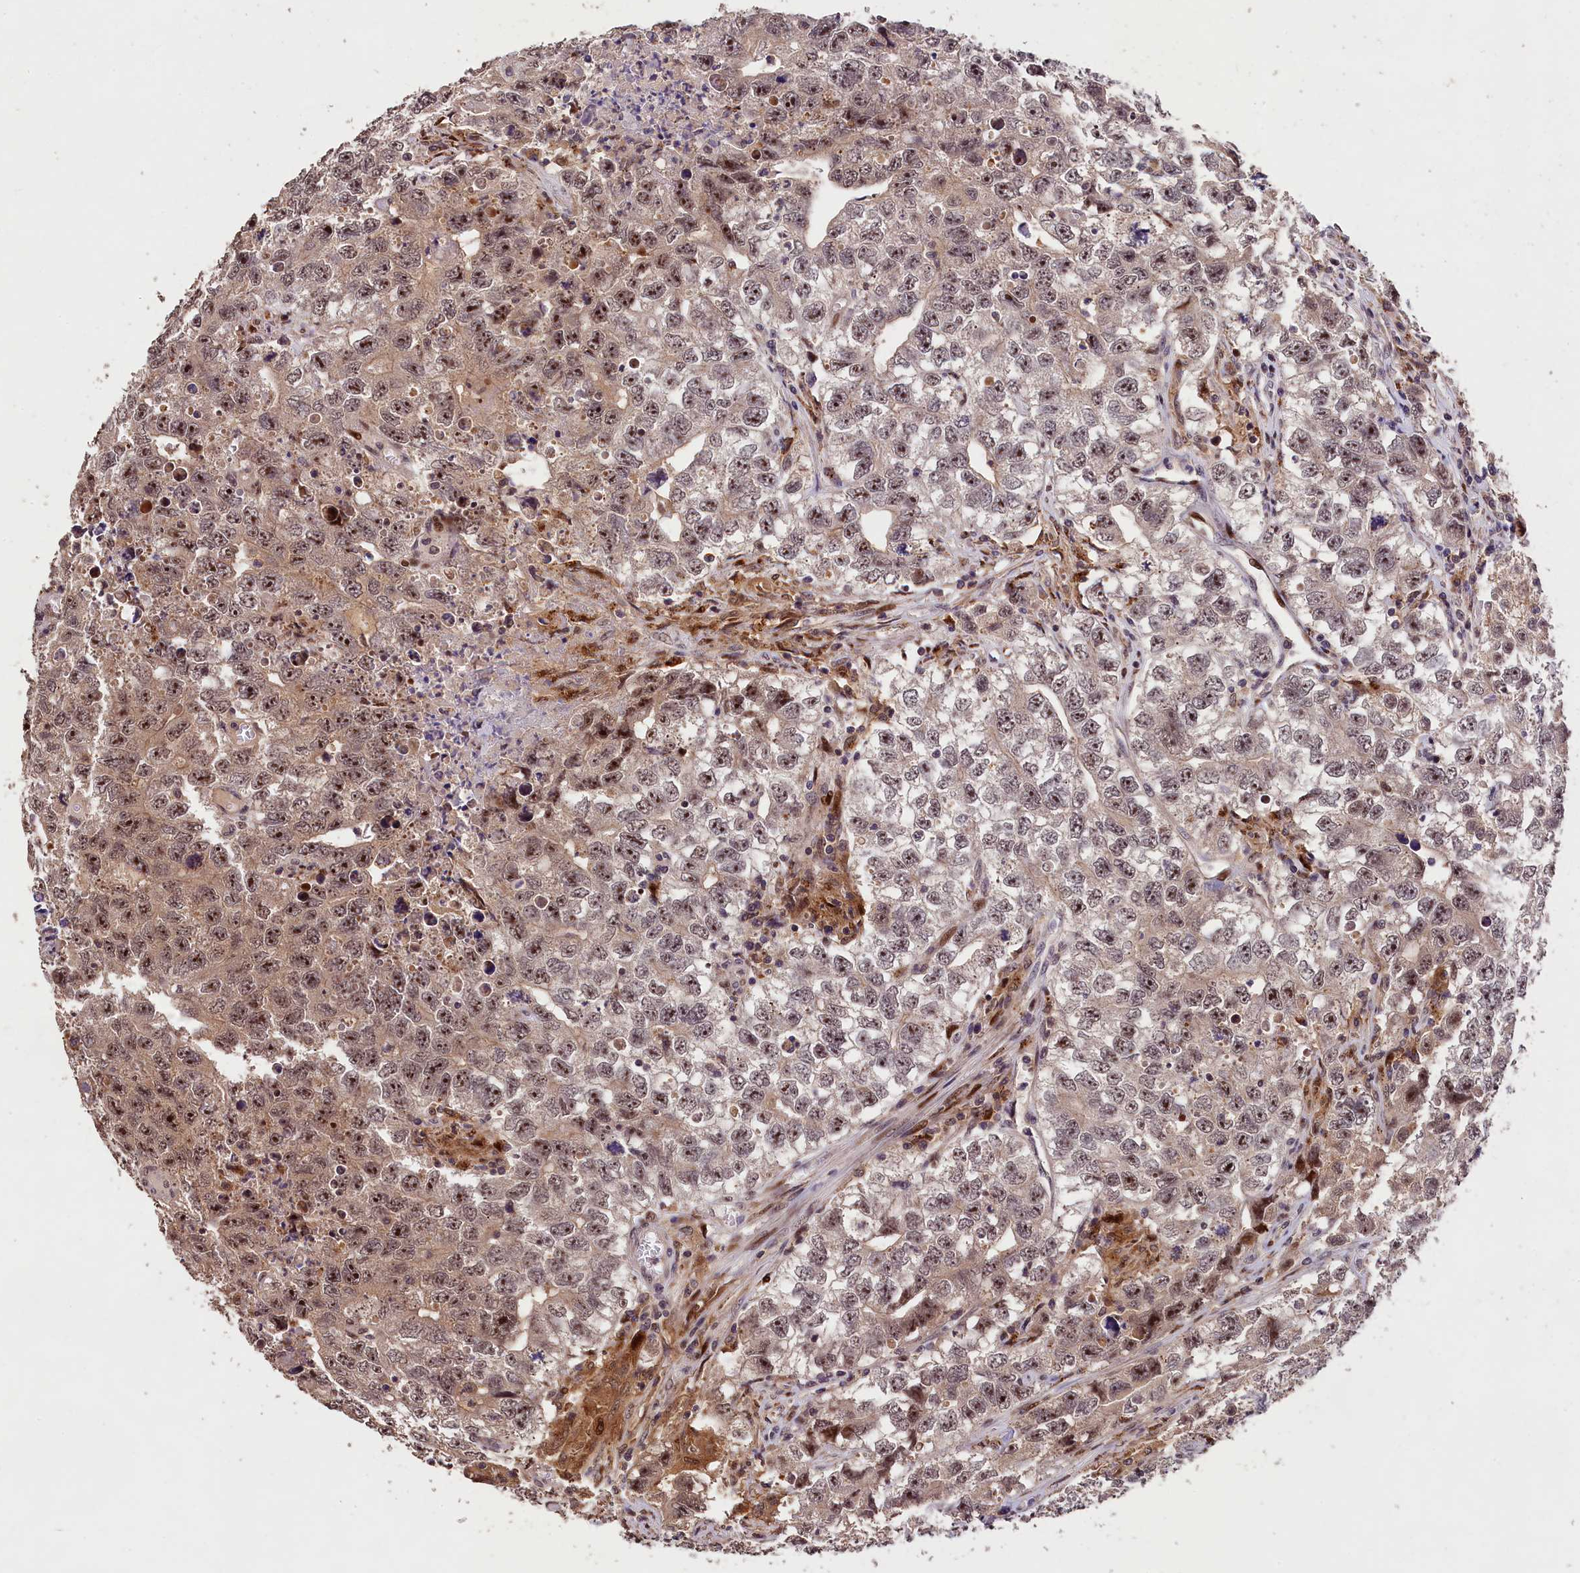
{"staining": {"intensity": "moderate", "quantity": "25%-75%", "location": "nuclear"}, "tissue": "testis cancer", "cell_type": "Tumor cells", "image_type": "cancer", "snomed": [{"axis": "morphology", "description": "Seminoma, NOS"}, {"axis": "morphology", "description": "Carcinoma, Embryonal, NOS"}, {"axis": "topography", "description": "Testis"}], "caption": "A medium amount of moderate nuclear expression is appreciated in about 25%-75% of tumor cells in testis cancer (seminoma) tissue. Immunohistochemistry (ihc) stains the protein in brown and the nuclei are stained blue.", "gene": "PHAF1", "patient": {"sex": "male", "age": 43}}